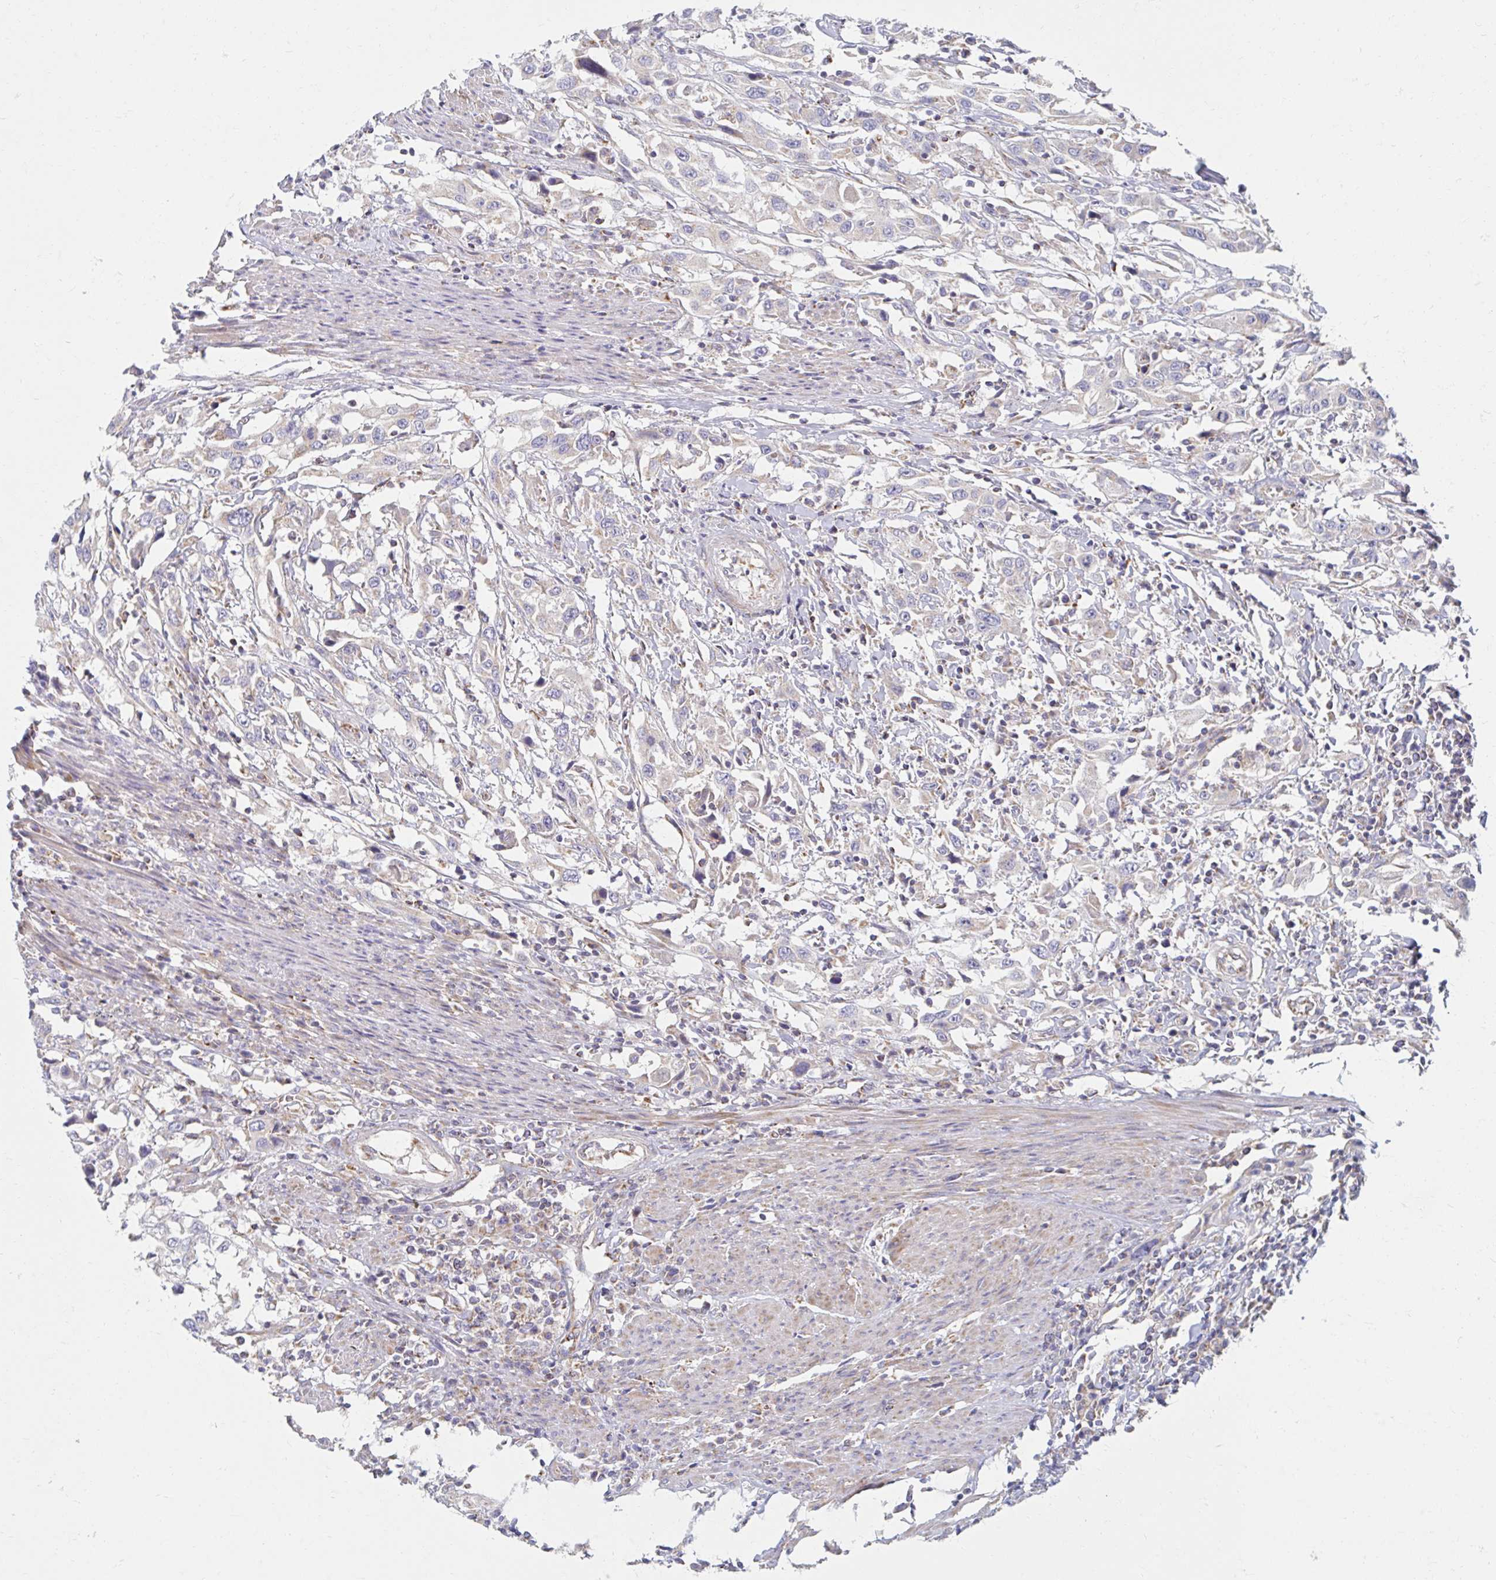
{"staining": {"intensity": "weak", "quantity": "<25%", "location": "cytoplasmic/membranous"}, "tissue": "urothelial cancer", "cell_type": "Tumor cells", "image_type": "cancer", "snomed": [{"axis": "morphology", "description": "Urothelial carcinoma, High grade"}, {"axis": "topography", "description": "Urinary bladder"}], "caption": "Tumor cells are negative for protein expression in human urothelial cancer.", "gene": "MAVS", "patient": {"sex": "male", "age": 61}}